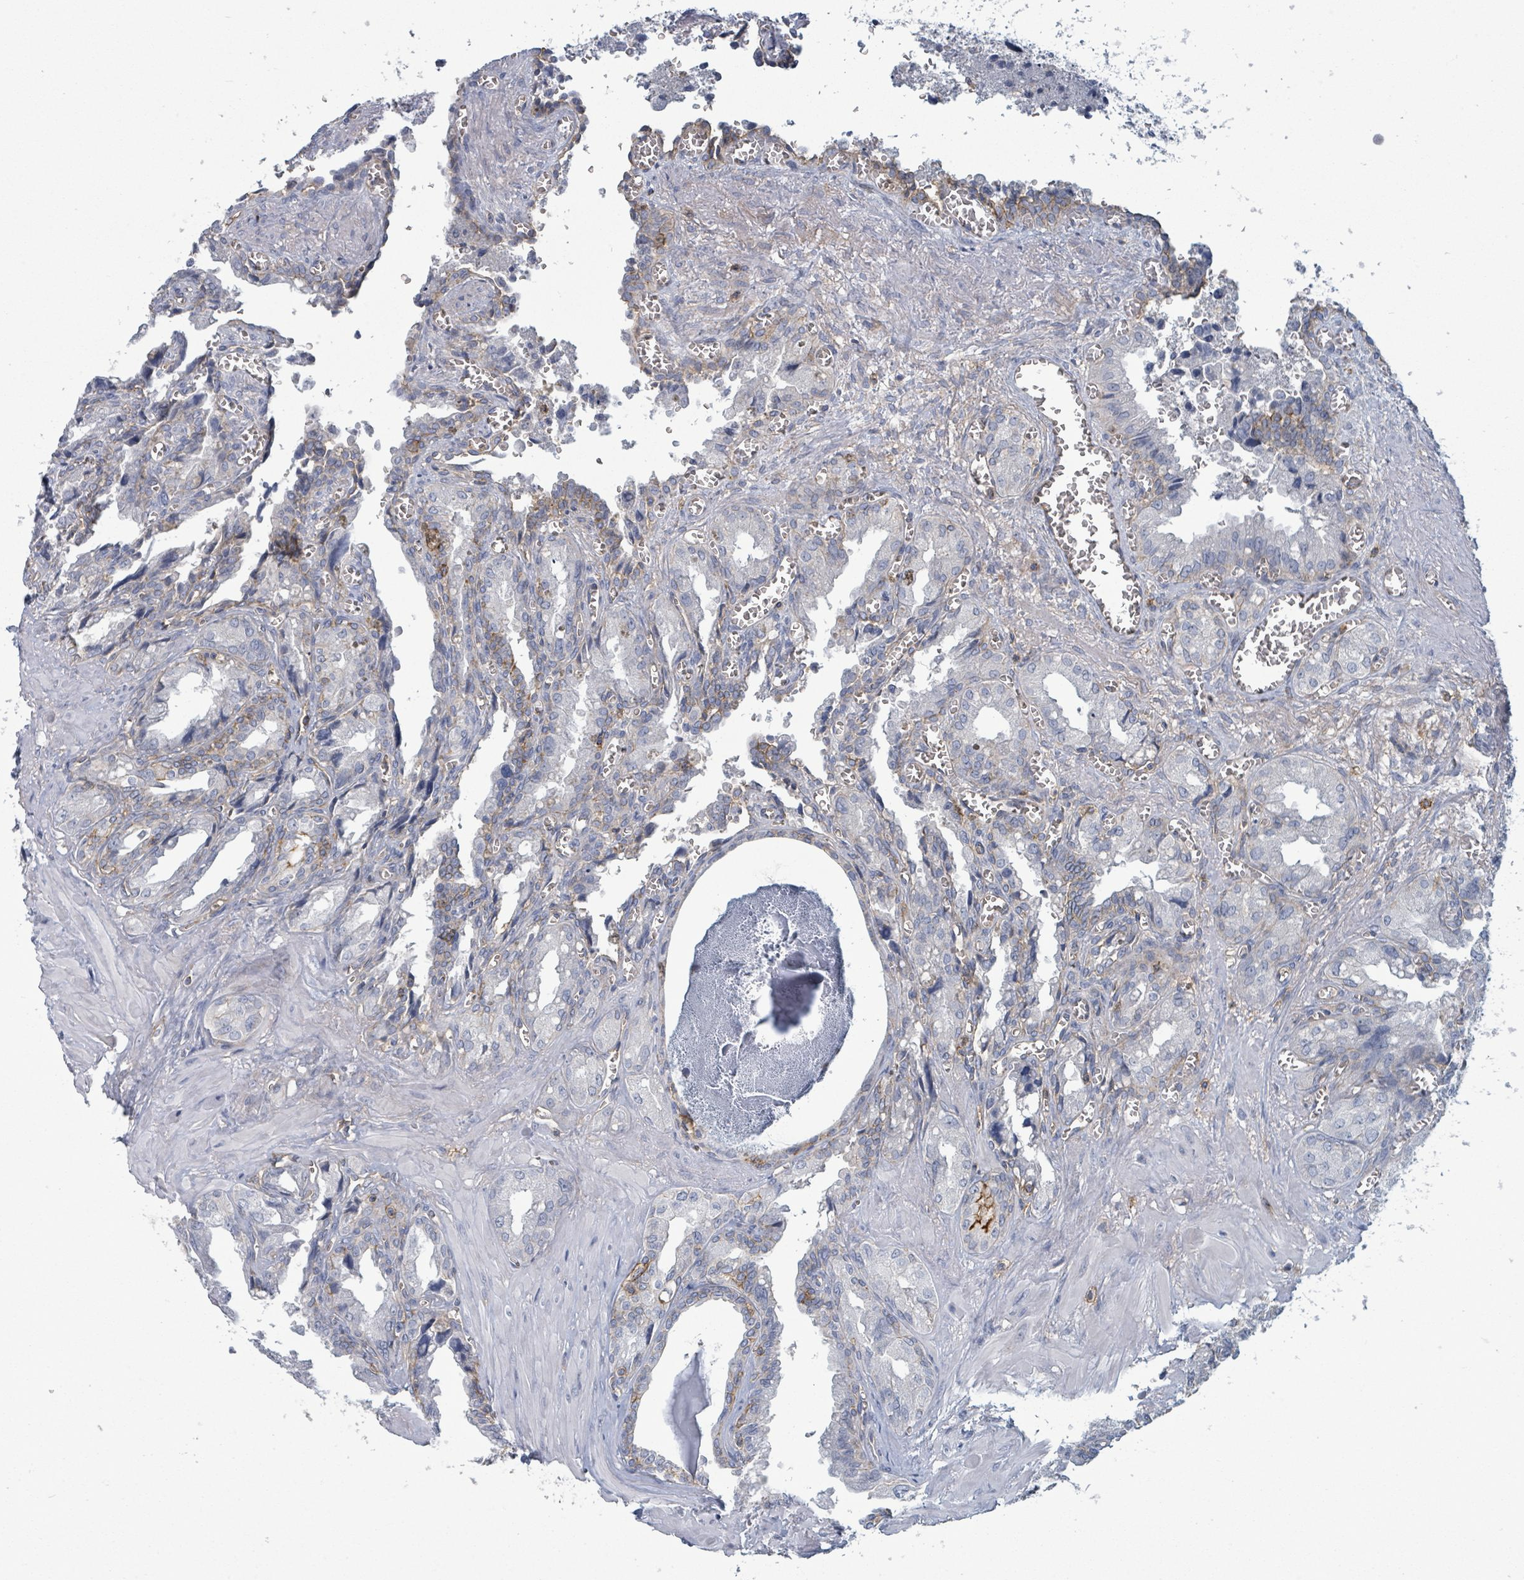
{"staining": {"intensity": "negative", "quantity": "none", "location": "none"}, "tissue": "seminal vesicle", "cell_type": "Glandular cells", "image_type": "normal", "snomed": [{"axis": "morphology", "description": "Normal tissue, NOS"}, {"axis": "topography", "description": "Seminal veicle"}], "caption": "Immunohistochemistry micrograph of benign seminal vesicle: human seminal vesicle stained with DAB (3,3'-diaminobenzidine) displays no significant protein staining in glandular cells. (DAB immunohistochemistry visualized using brightfield microscopy, high magnification).", "gene": "TNFRSF14", "patient": {"sex": "male", "age": 67}}